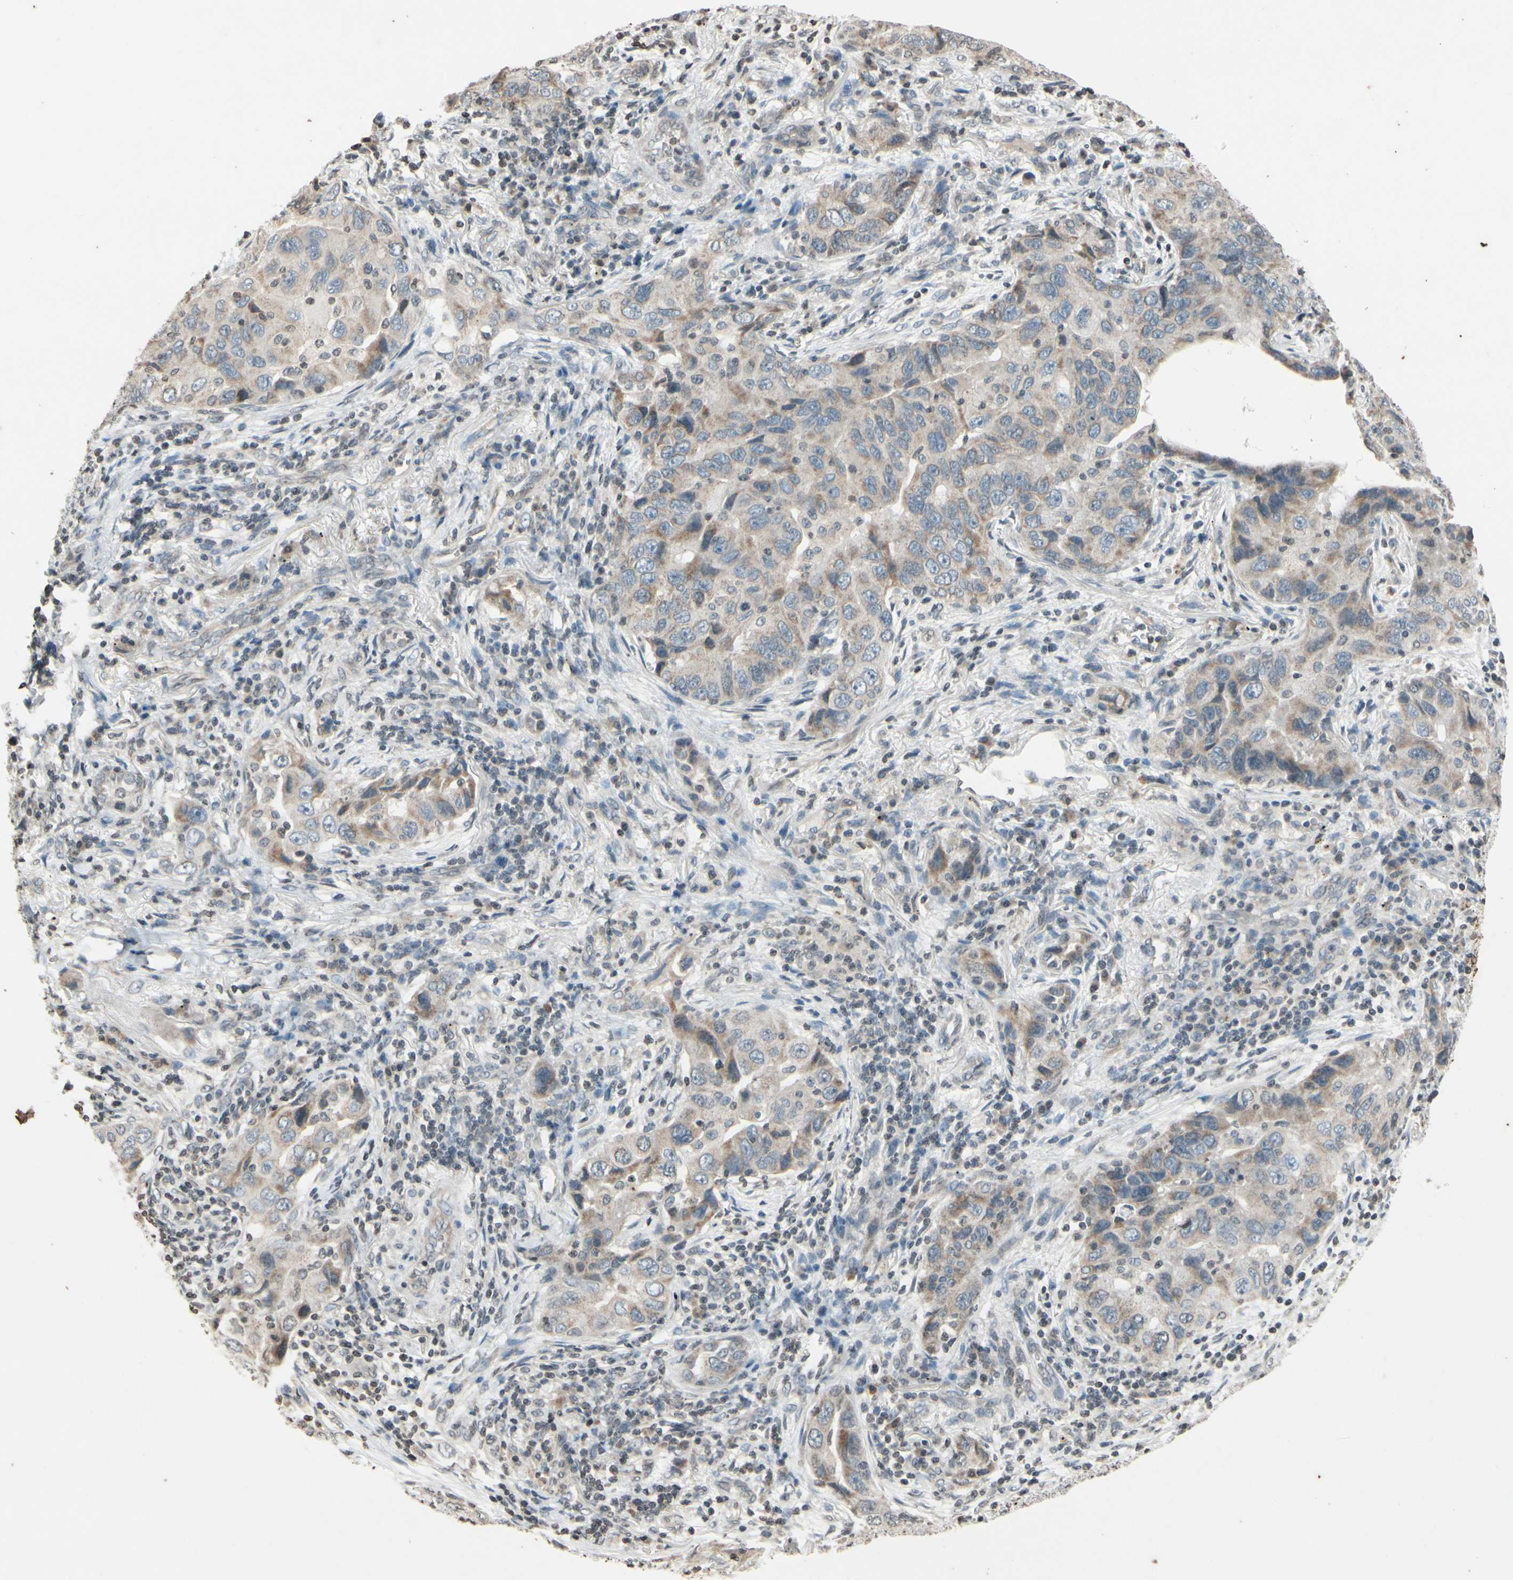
{"staining": {"intensity": "weak", "quantity": ">75%", "location": "cytoplasmic/membranous"}, "tissue": "lung cancer", "cell_type": "Tumor cells", "image_type": "cancer", "snomed": [{"axis": "morphology", "description": "Adenocarcinoma, NOS"}, {"axis": "topography", "description": "Lung"}], "caption": "High-magnification brightfield microscopy of lung cancer (adenocarcinoma) stained with DAB (brown) and counterstained with hematoxylin (blue). tumor cells exhibit weak cytoplasmic/membranous staining is present in approximately>75% of cells.", "gene": "CLDN11", "patient": {"sex": "female", "age": 65}}